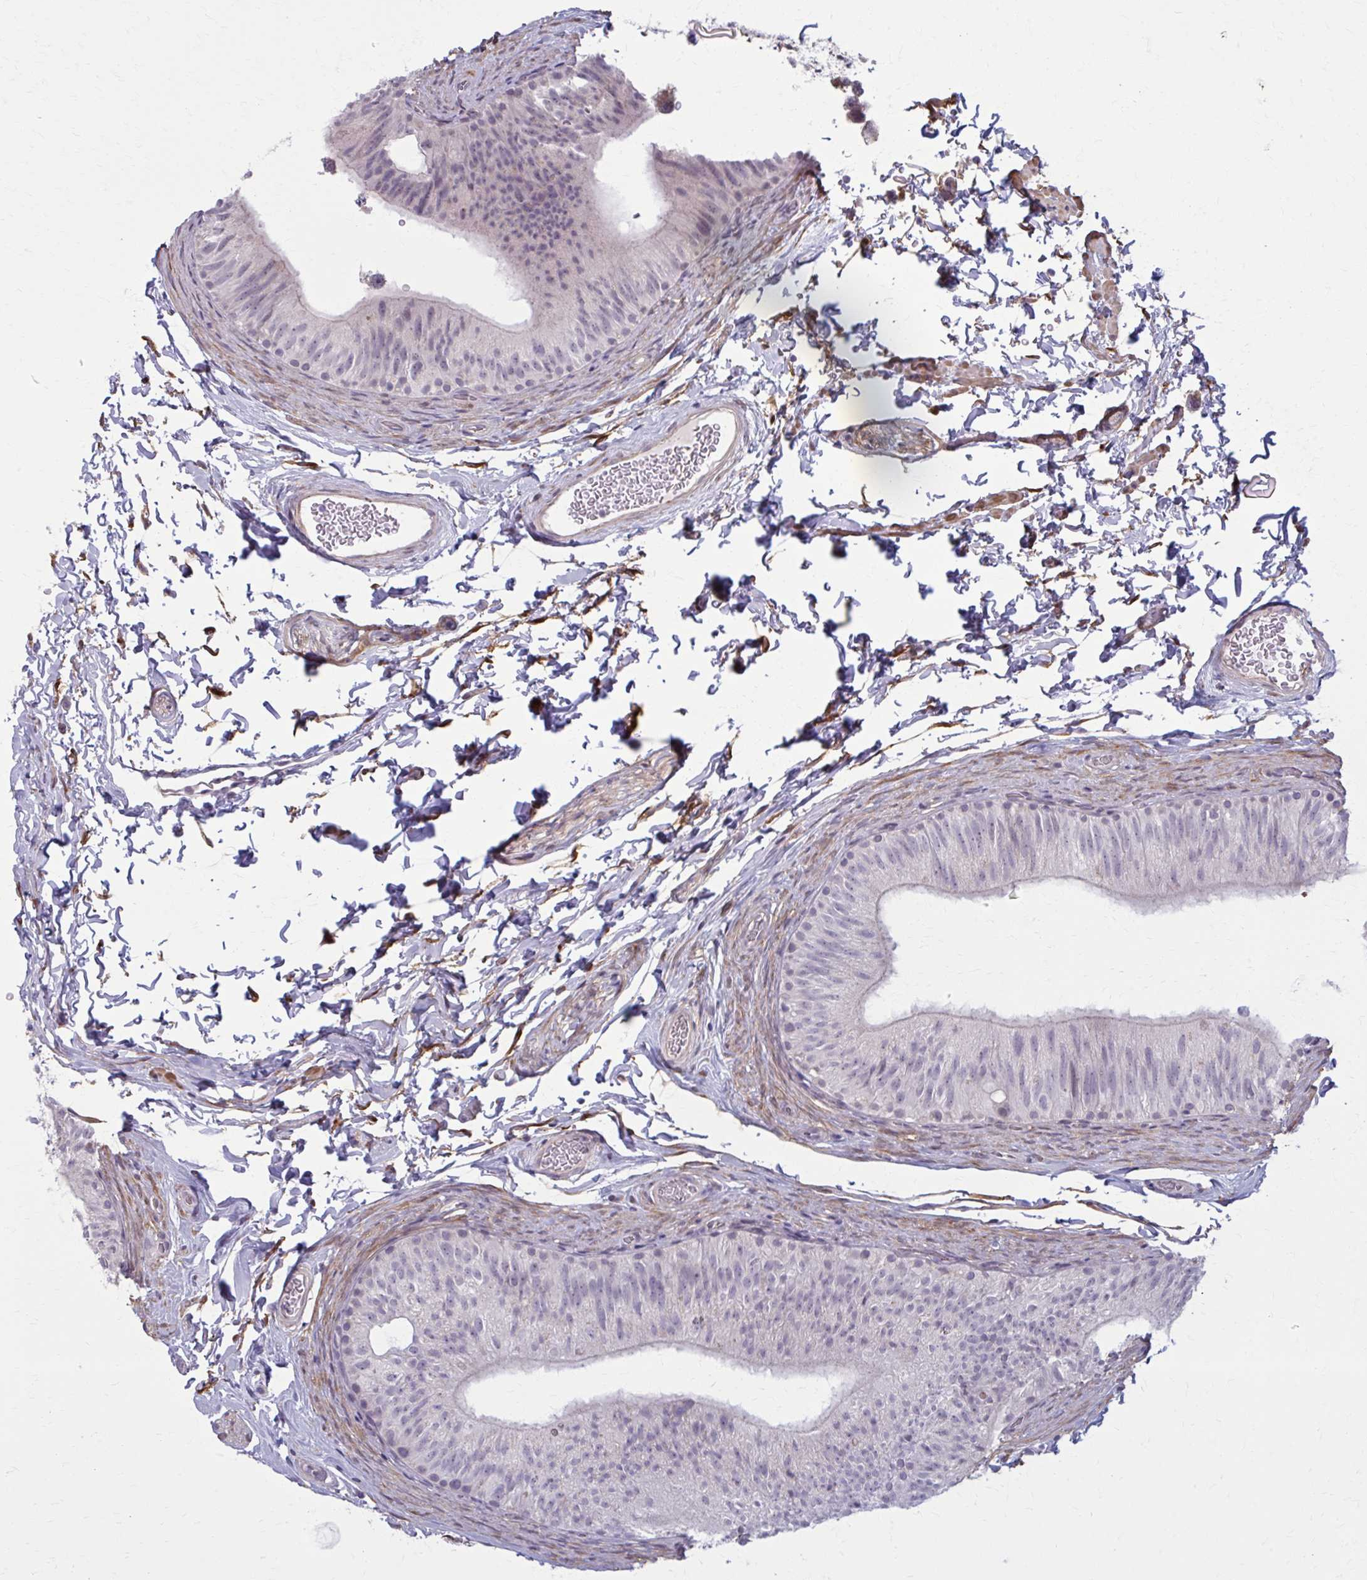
{"staining": {"intensity": "weak", "quantity": "25%-75%", "location": "cytoplasmic/membranous"}, "tissue": "epididymis", "cell_type": "Glandular cells", "image_type": "normal", "snomed": [{"axis": "morphology", "description": "Normal tissue, NOS"}, {"axis": "topography", "description": "Epididymis, spermatic cord, NOS"}, {"axis": "topography", "description": "Epididymis"}], "caption": "This micrograph shows normal epididymis stained with IHC to label a protein in brown. The cytoplasmic/membranous of glandular cells show weak positivity for the protein. Nuclei are counter-stained blue.", "gene": "NUMBL", "patient": {"sex": "male", "age": 31}}